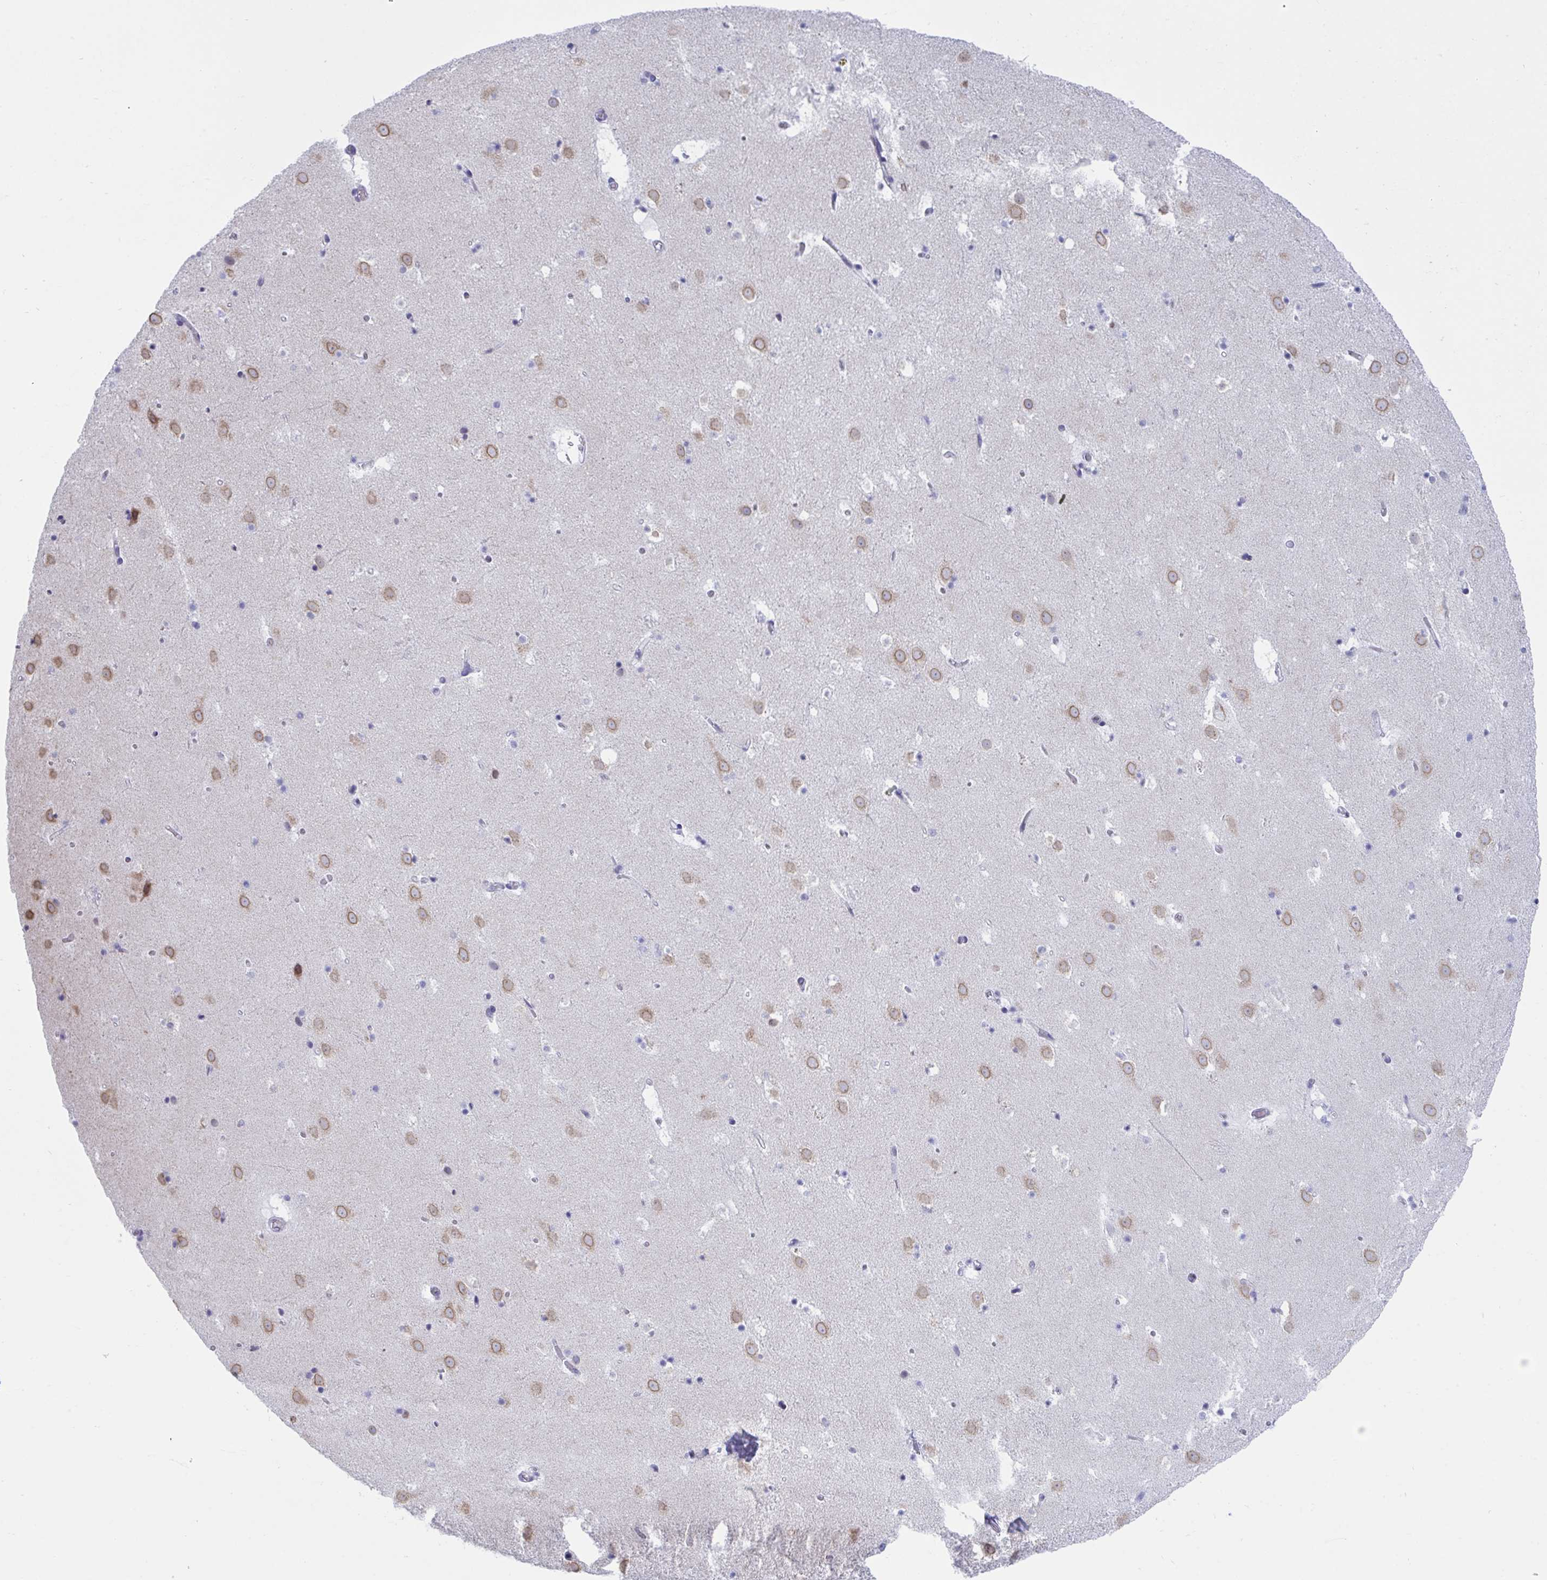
{"staining": {"intensity": "negative", "quantity": "none", "location": "none"}, "tissue": "caudate", "cell_type": "Glial cells", "image_type": "normal", "snomed": [{"axis": "morphology", "description": "Normal tissue, NOS"}, {"axis": "topography", "description": "Lateral ventricle wall"}], "caption": "Immunohistochemistry (IHC) micrograph of normal human caudate stained for a protein (brown), which shows no expression in glial cells. Nuclei are stained in blue.", "gene": "CDX4", "patient": {"sex": "male", "age": 37}}